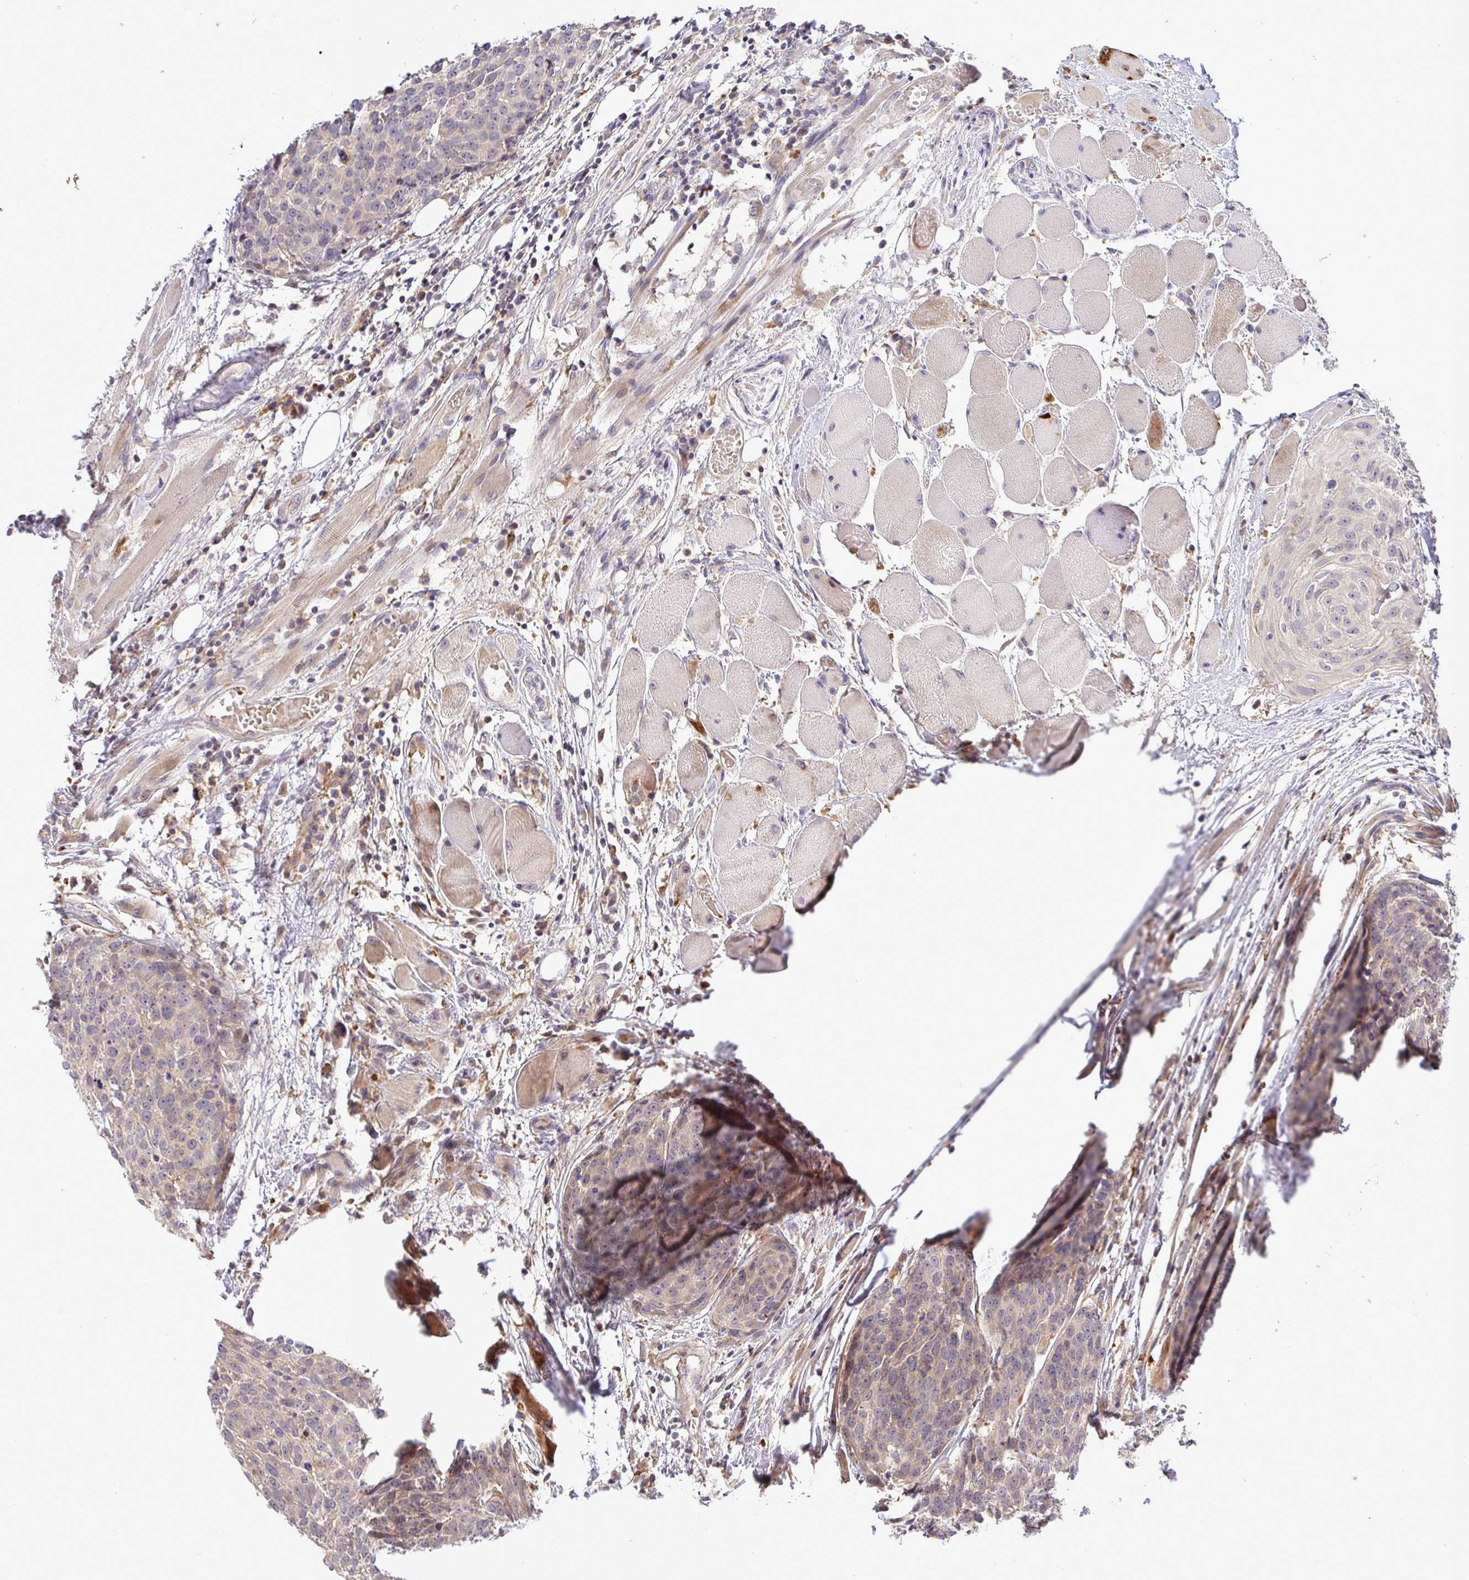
{"staining": {"intensity": "weak", "quantity": "<25%", "location": "cytoplasmic/membranous"}, "tissue": "head and neck cancer", "cell_type": "Tumor cells", "image_type": "cancer", "snomed": [{"axis": "morphology", "description": "Squamous cell carcinoma, NOS"}, {"axis": "topography", "description": "Oral tissue"}, {"axis": "topography", "description": "Head-Neck"}], "caption": "This is an immunohistochemistry (IHC) image of head and neck cancer. There is no positivity in tumor cells.", "gene": "SLC9A6", "patient": {"sex": "male", "age": 64}}